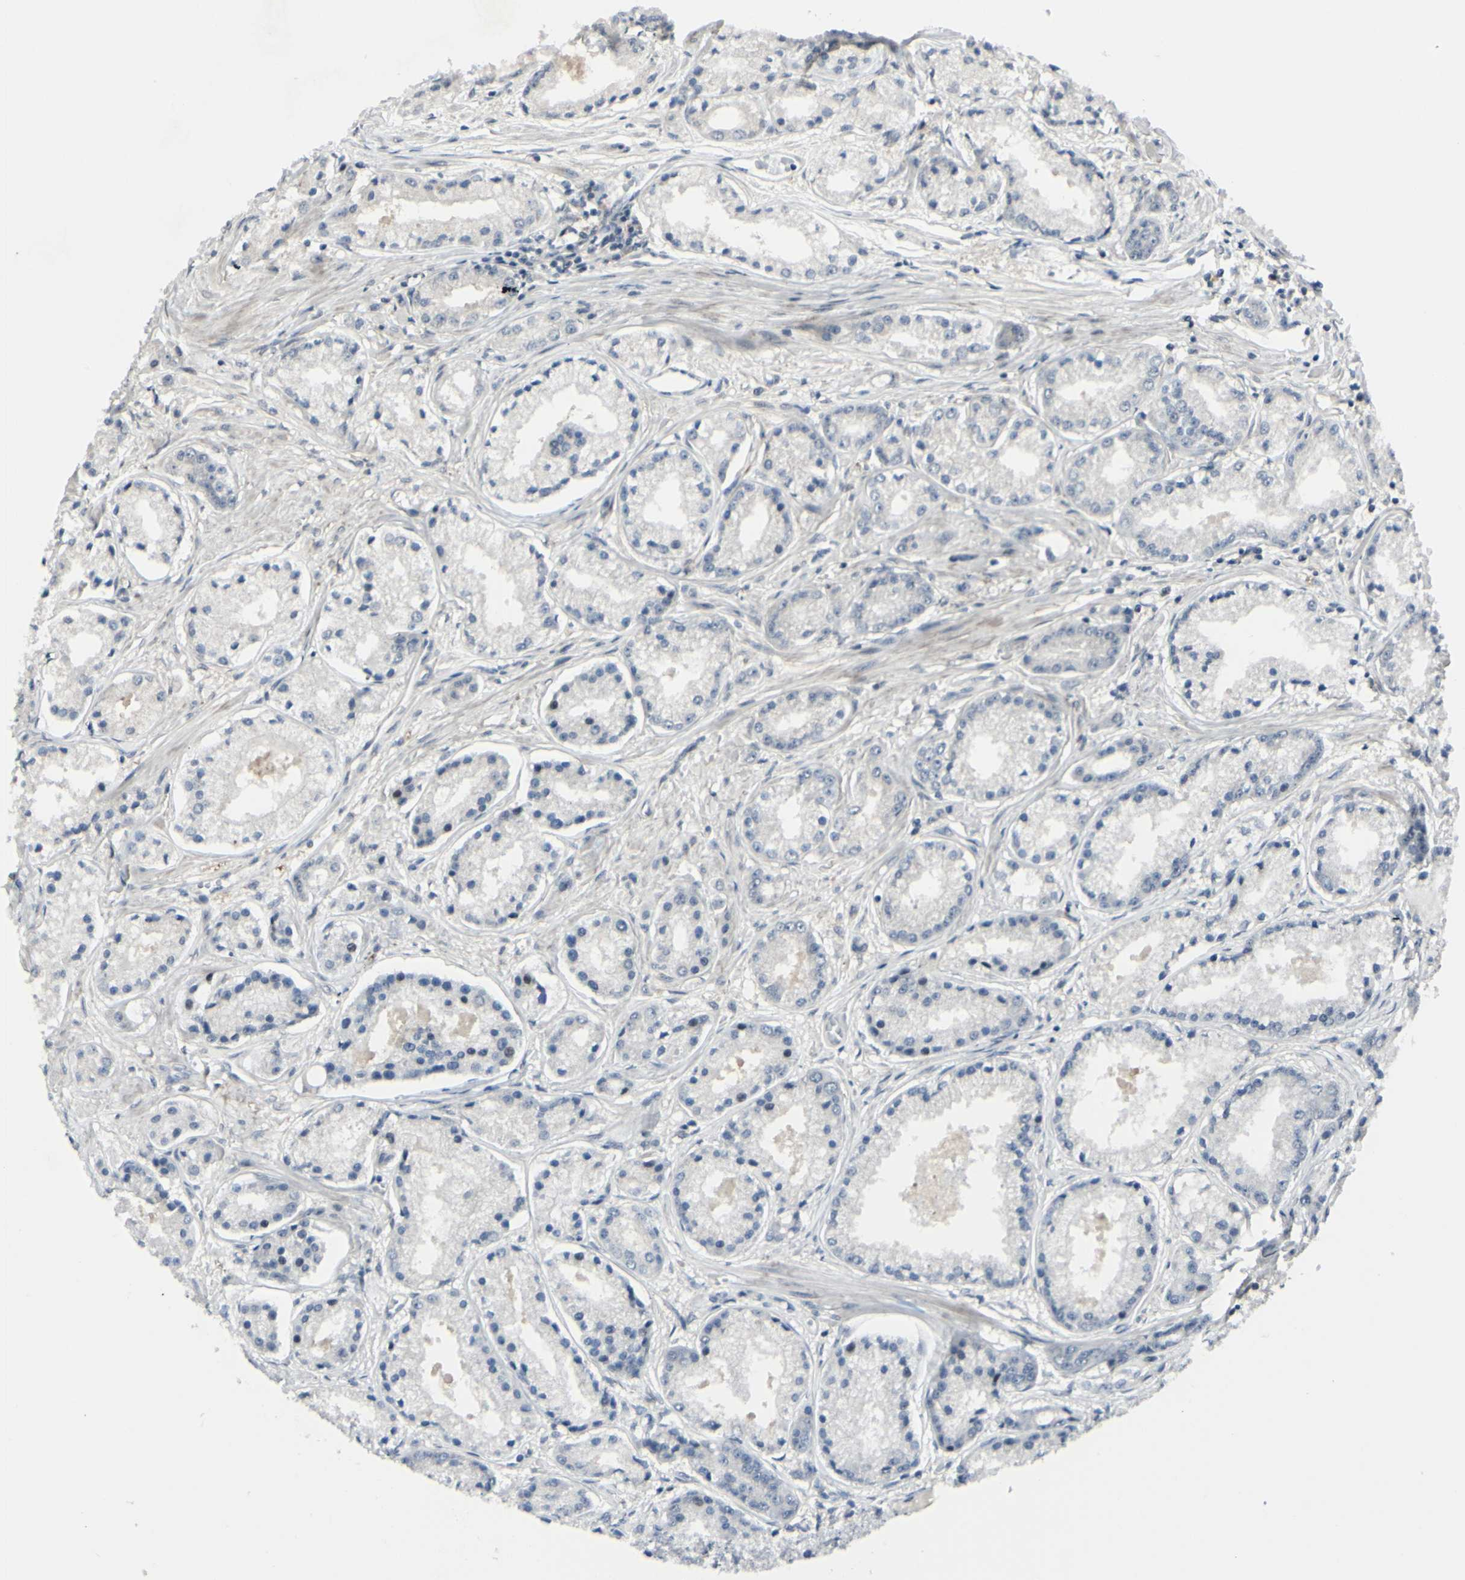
{"staining": {"intensity": "negative", "quantity": "none", "location": "none"}, "tissue": "prostate cancer", "cell_type": "Tumor cells", "image_type": "cancer", "snomed": [{"axis": "morphology", "description": "Adenocarcinoma, High grade"}, {"axis": "topography", "description": "Prostate"}], "caption": "Immunohistochemical staining of high-grade adenocarcinoma (prostate) reveals no significant expression in tumor cells.", "gene": "ETNK1", "patient": {"sex": "male", "age": 59}}